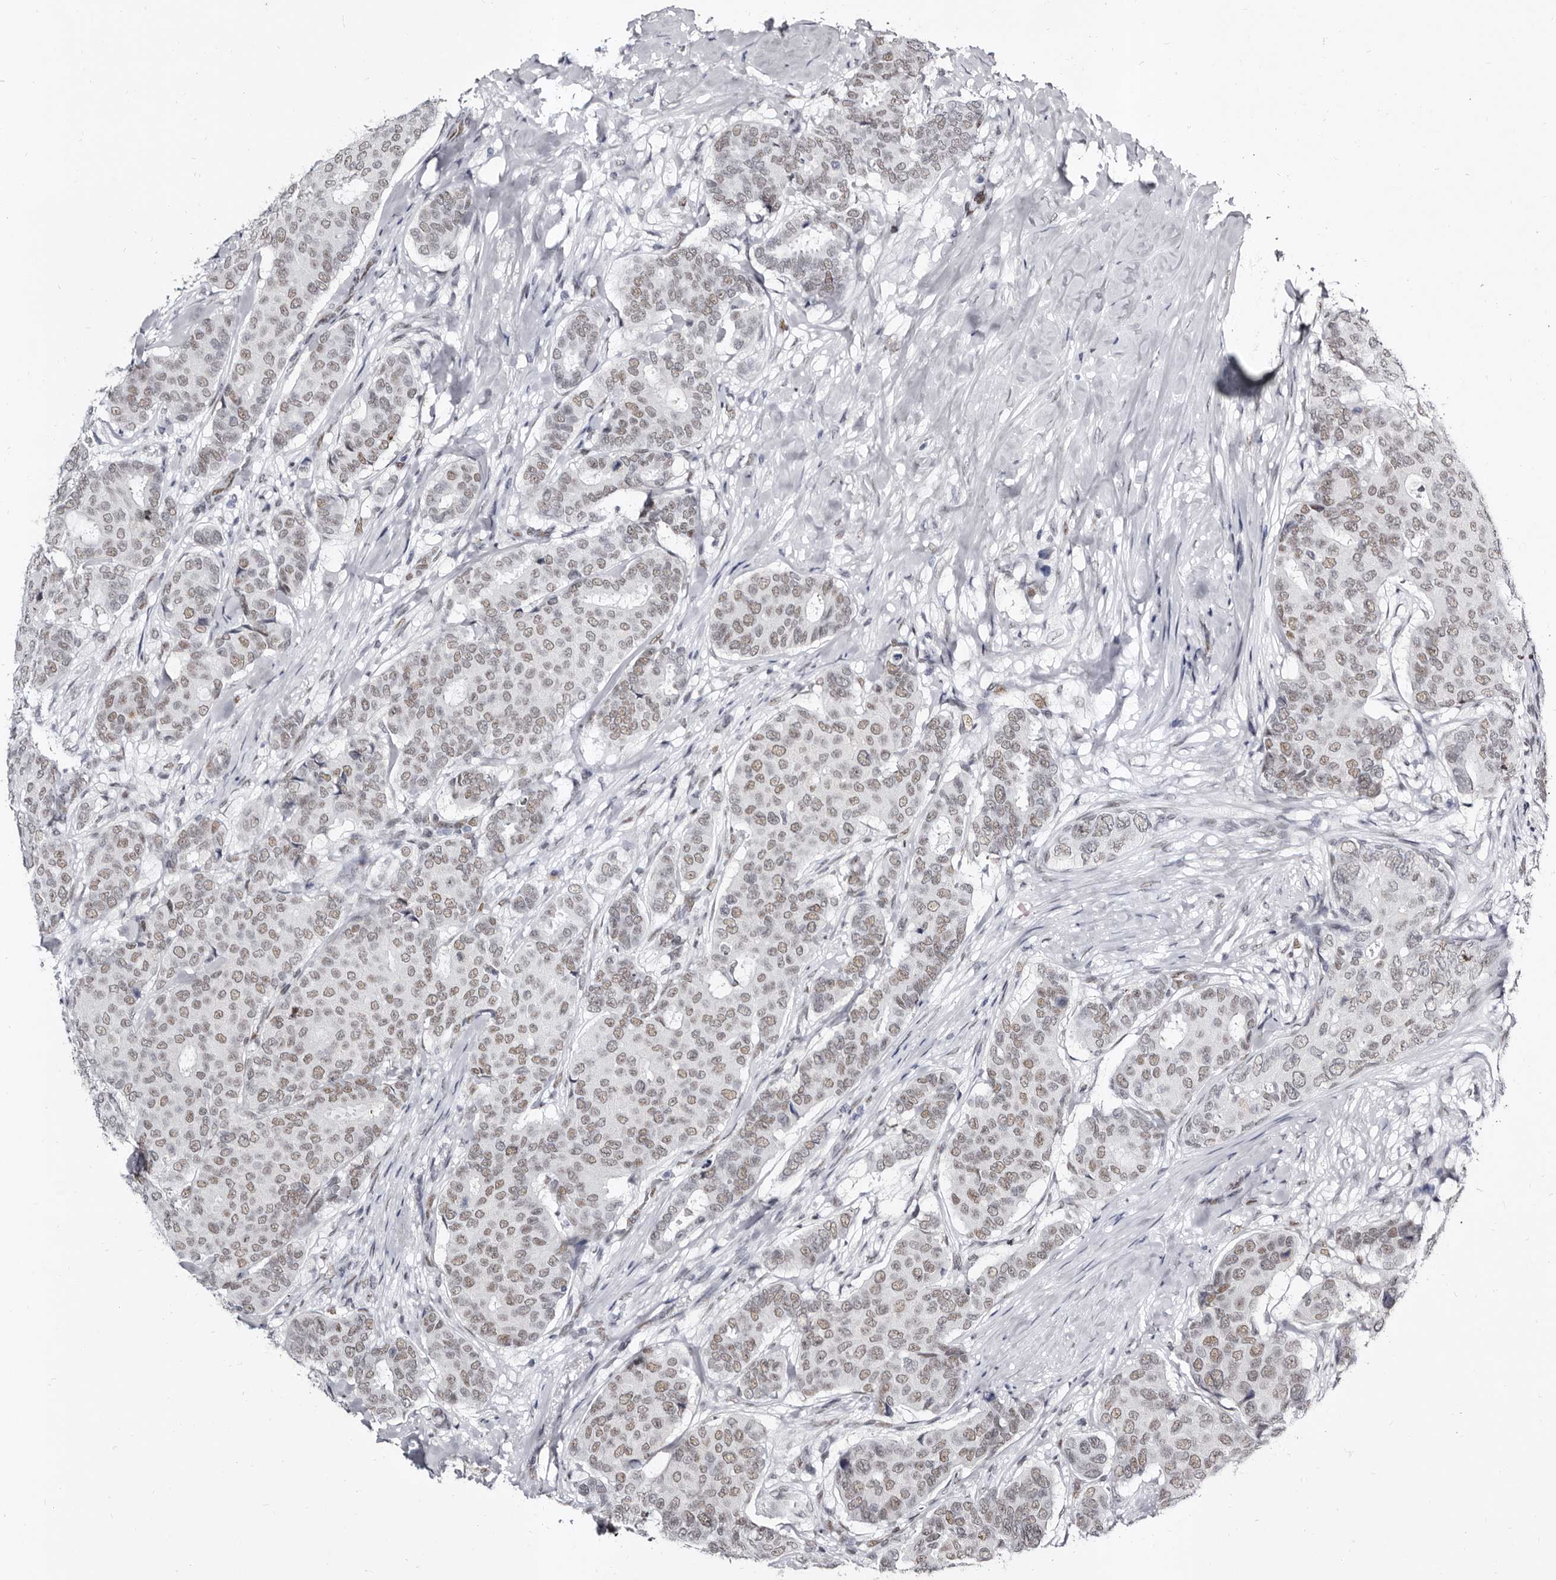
{"staining": {"intensity": "weak", "quantity": ">75%", "location": "nuclear"}, "tissue": "breast cancer", "cell_type": "Tumor cells", "image_type": "cancer", "snomed": [{"axis": "morphology", "description": "Duct carcinoma"}, {"axis": "topography", "description": "Breast"}], "caption": "A brown stain shows weak nuclear staining of a protein in breast cancer tumor cells.", "gene": "ZNF326", "patient": {"sex": "female", "age": 75}}